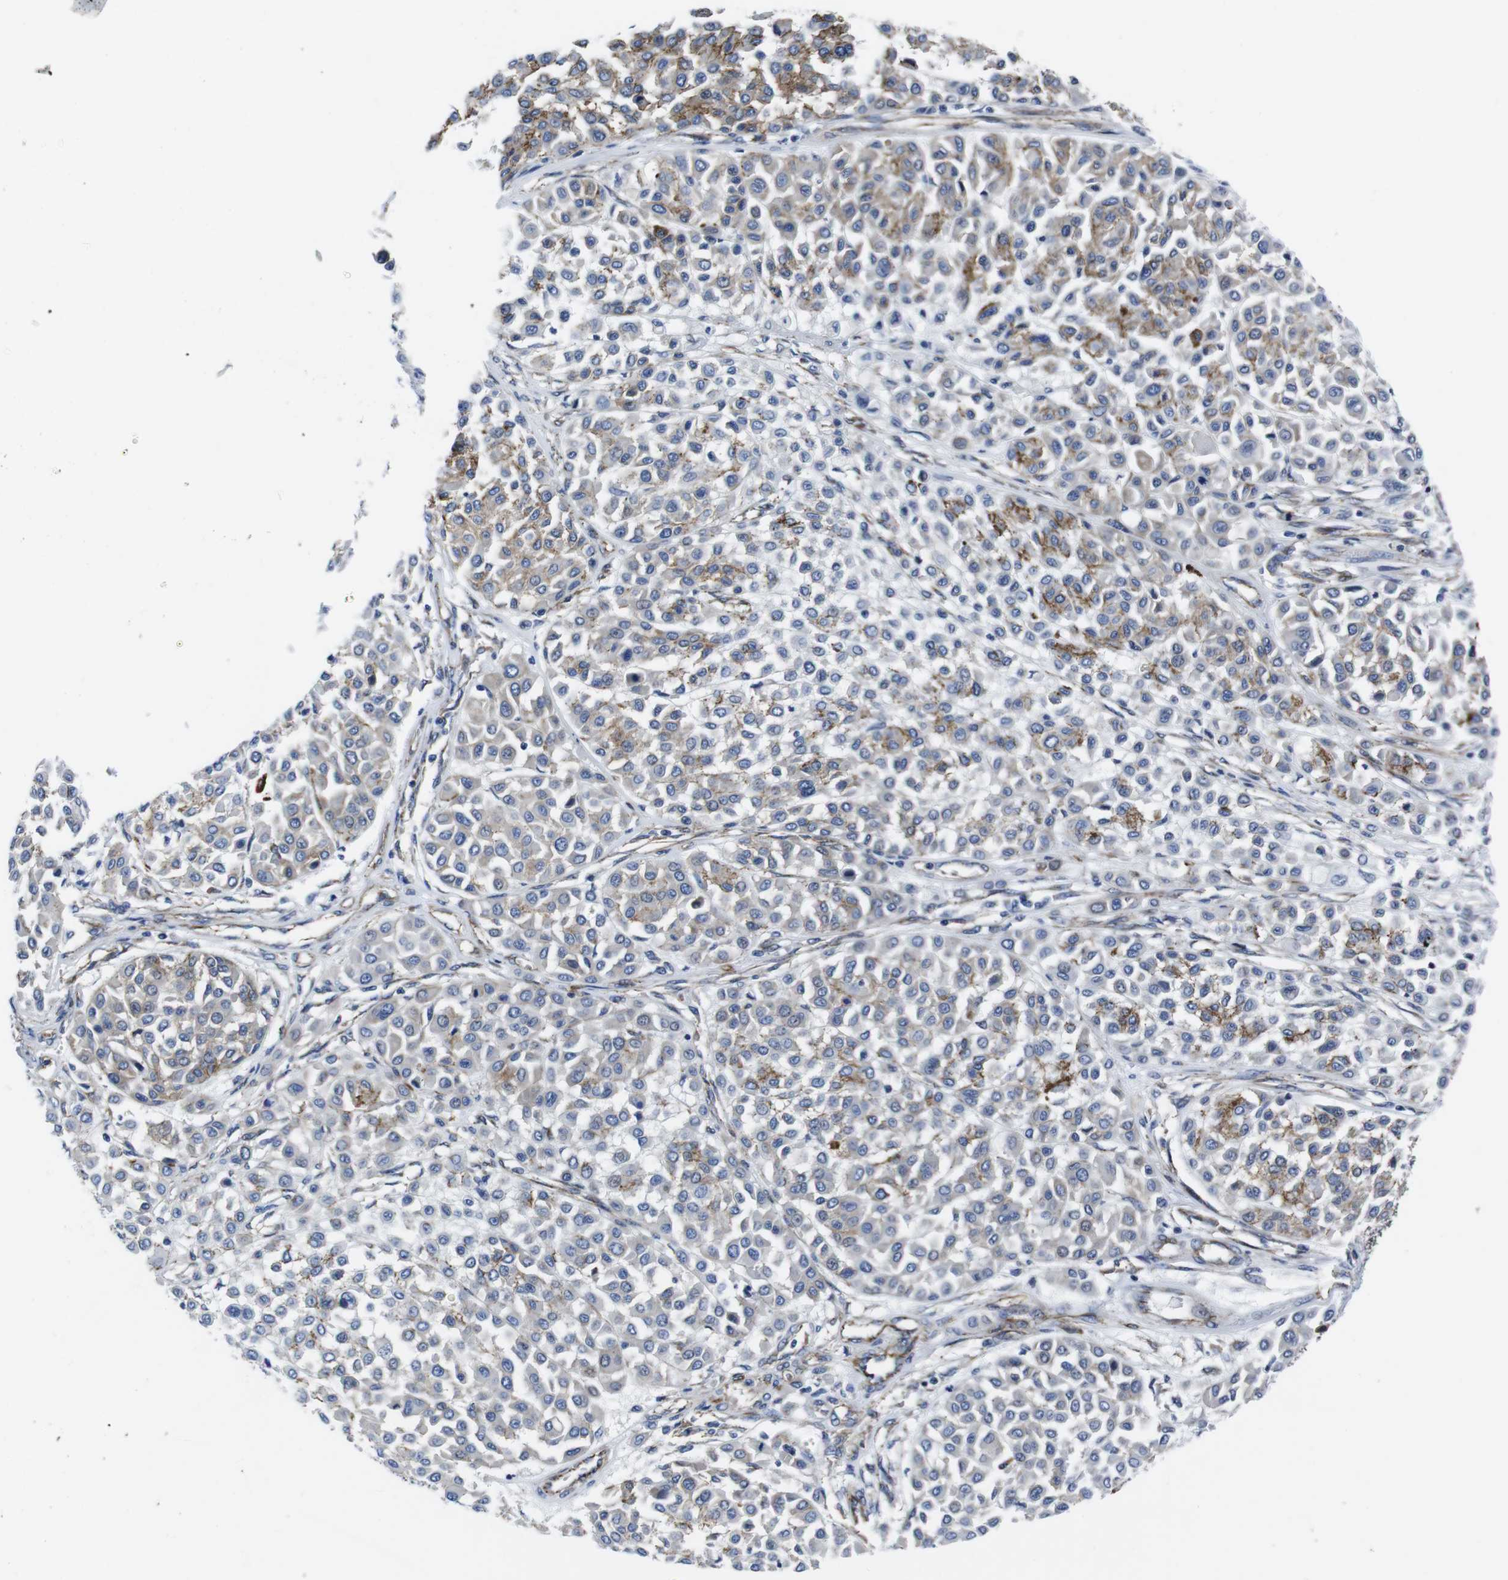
{"staining": {"intensity": "moderate", "quantity": "<25%", "location": "cytoplasmic/membranous"}, "tissue": "melanoma", "cell_type": "Tumor cells", "image_type": "cancer", "snomed": [{"axis": "morphology", "description": "Malignant melanoma, Metastatic site"}, {"axis": "topography", "description": "Soft tissue"}], "caption": "Moderate cytoplasmic/membranous protein expression is identified in approximately <25% of tumor cells in melanoma.", "gene": "NUMB", "patient": {"sex": "male", "age": 41}}